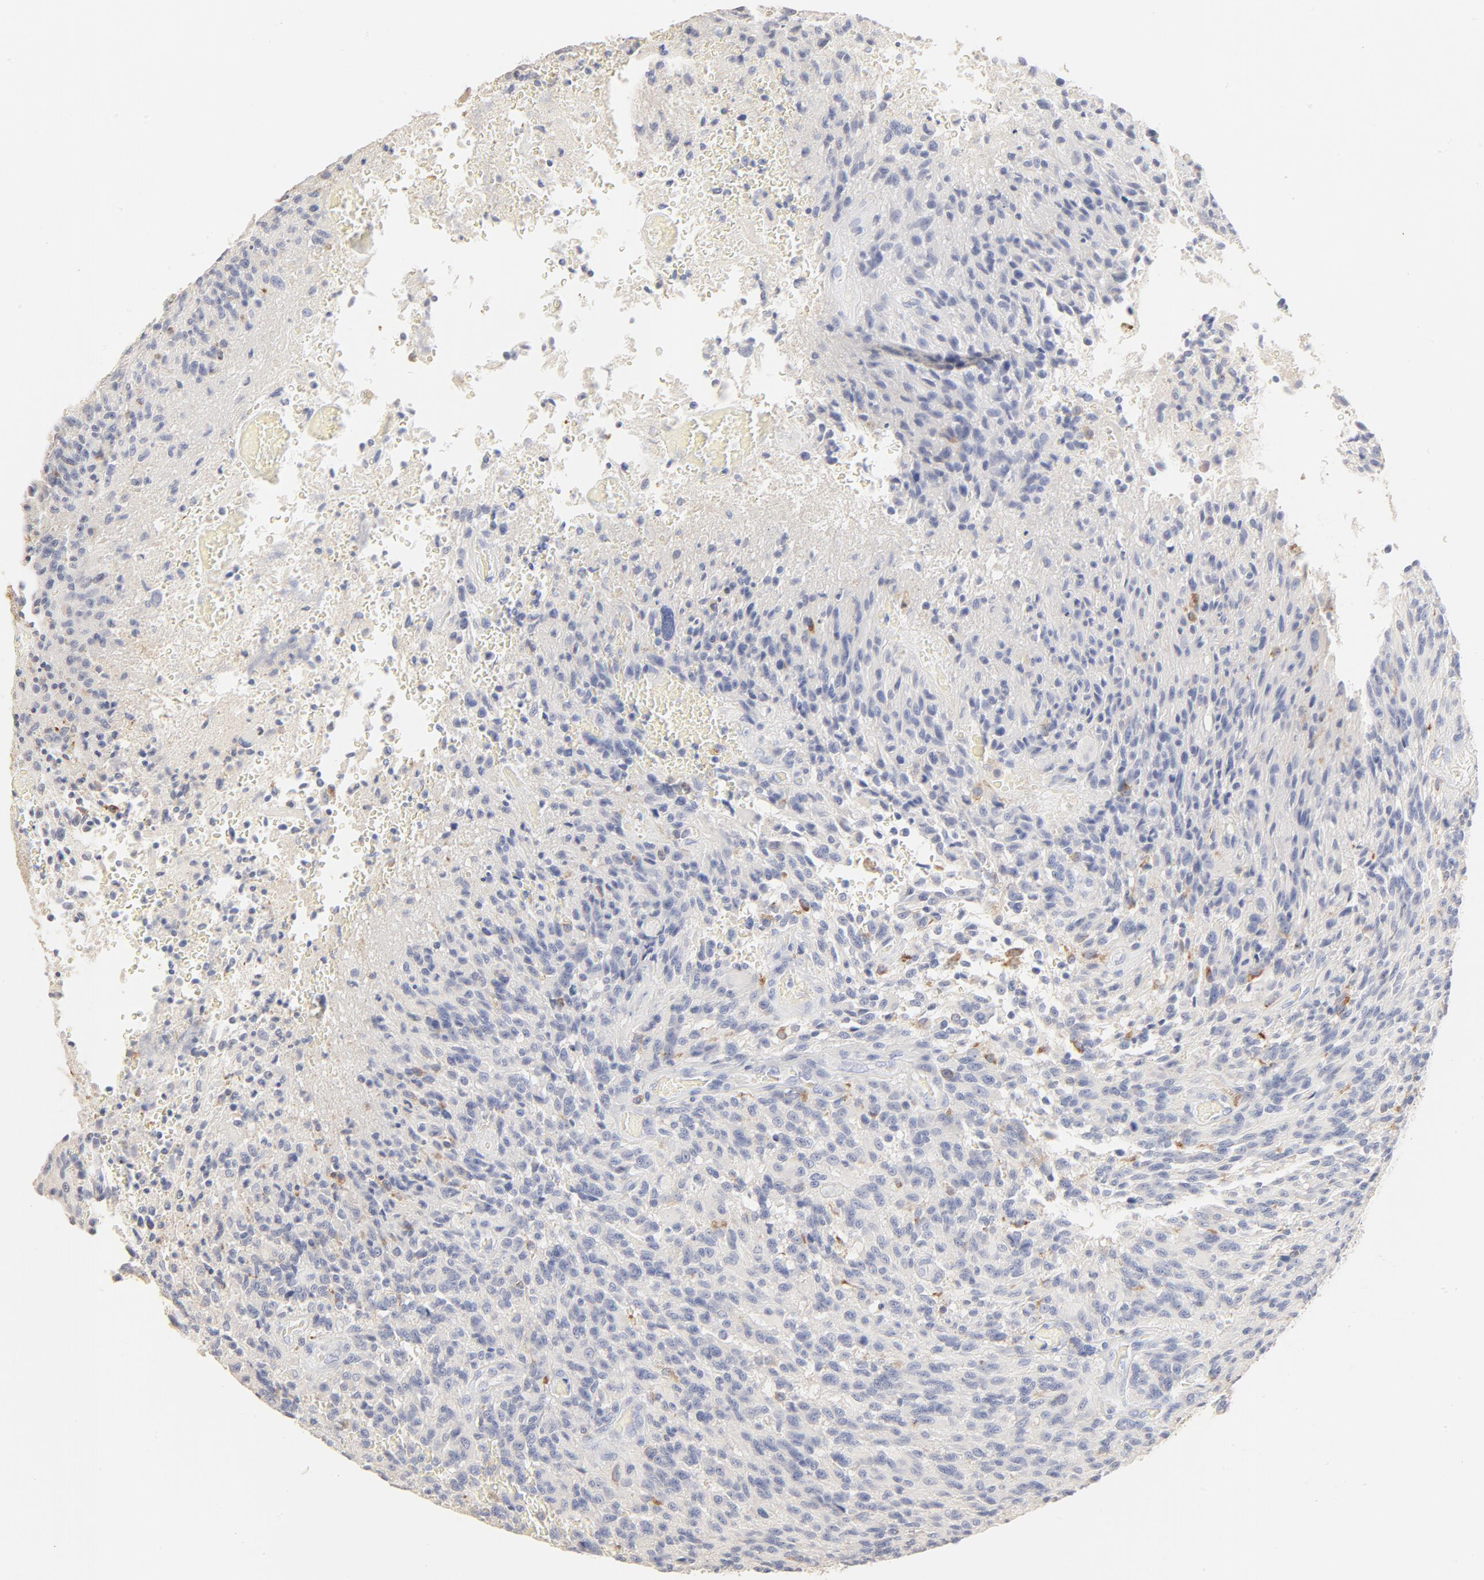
{"staining": {"intensity": "negative", "quantity": "none", "location": "none"}, "tissue": "glioma", "cell_type": "Tumor cells", "image_type": "cancer", "snomed": [{"axis": "morphology", "description": "Normal tissue, NOS"}, {"axis": "morphology", "description": "Glioma, malignant, High grade"}, {"axis": "topography", "description": "Cerebral cortex"}], "caption": "IHC photomicrograph of neoplastic tissue: glioma stained with DAB demonstrates no significant protein expression in tumor cells. (IHC, brightfield microscopy, high magnification).", "gene": "FCGBP", "patient": {"sex": "male", "age": 56}}